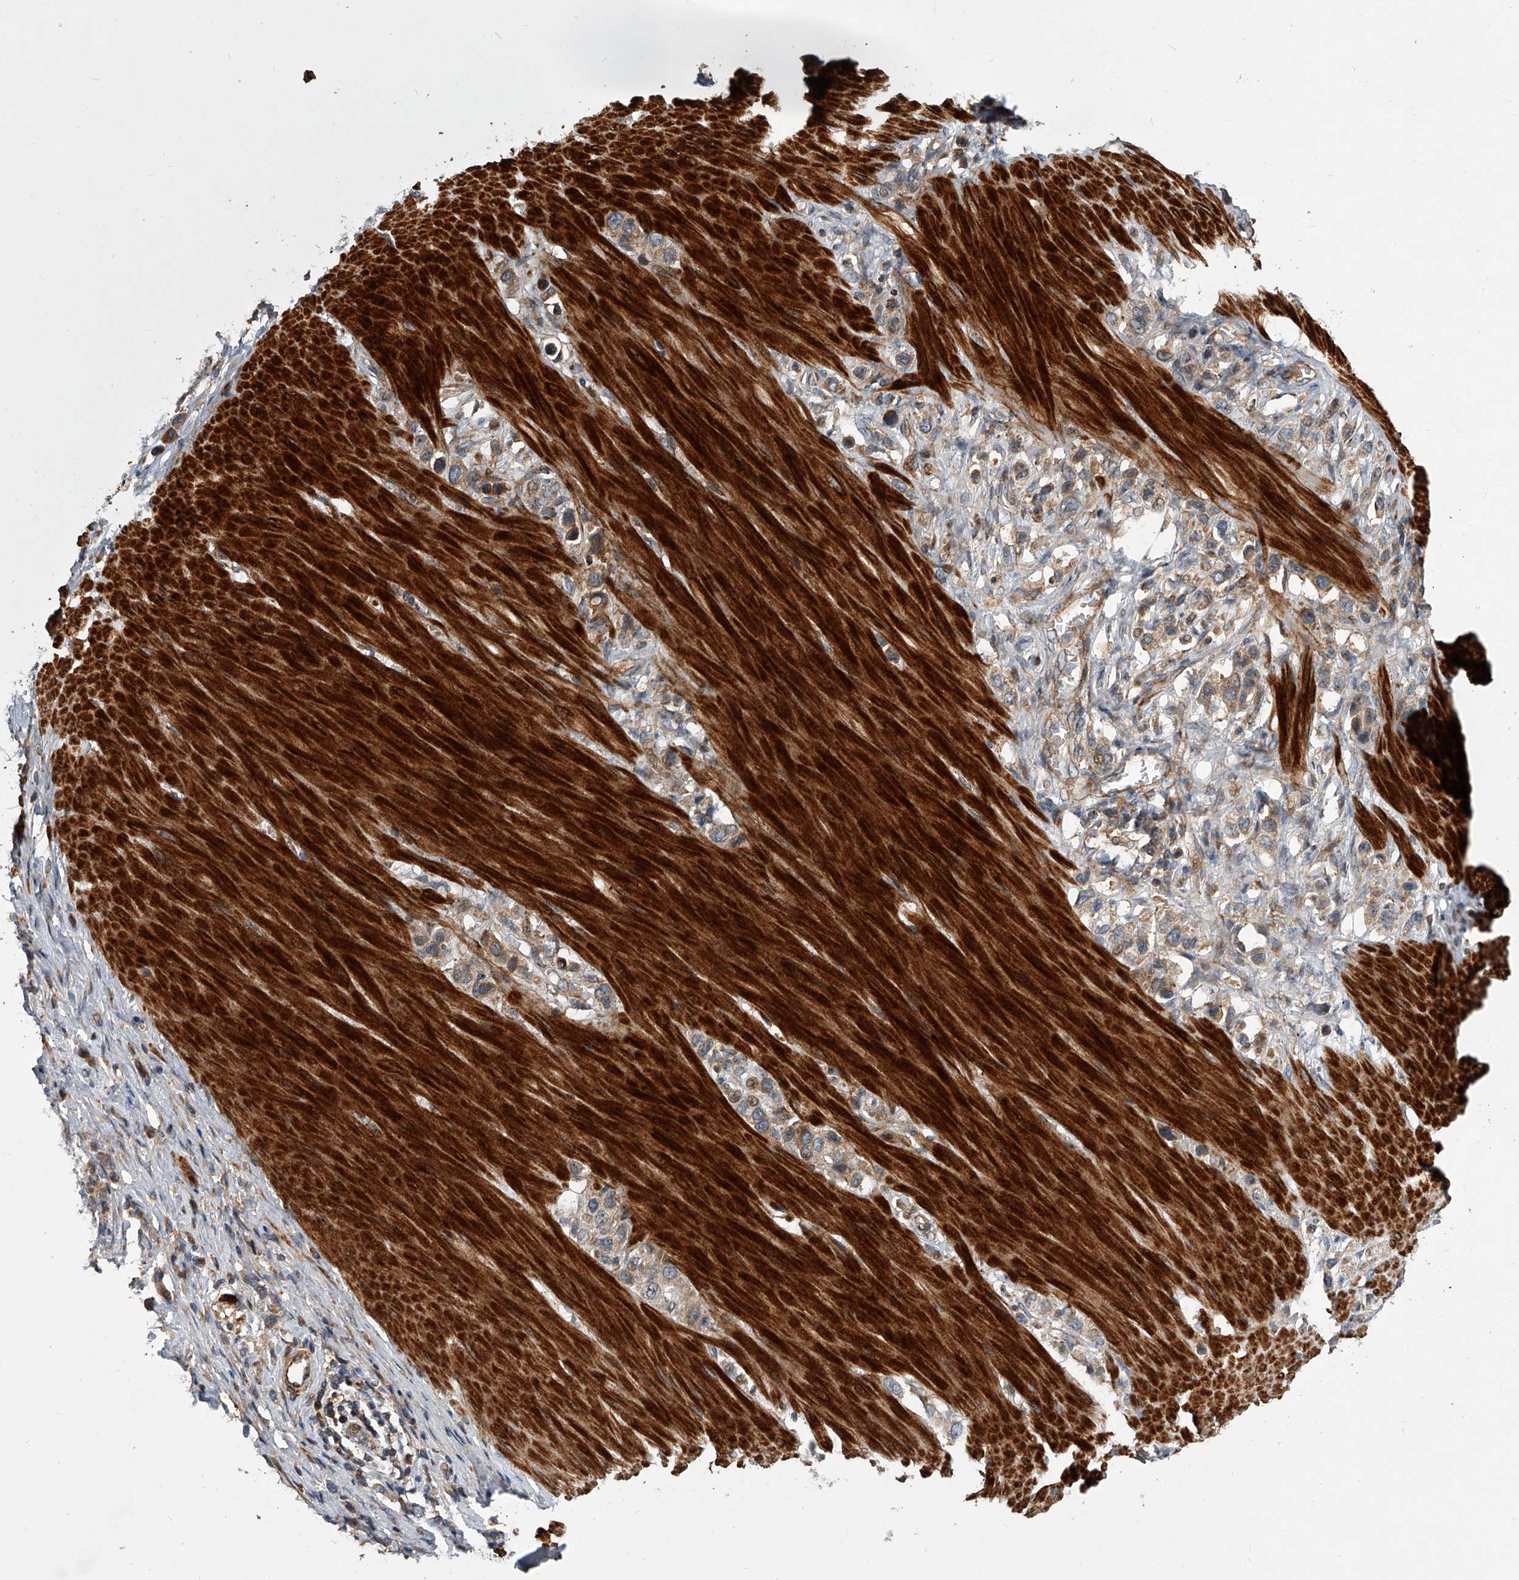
{"staining": {"intensity": "moderate", "quantity": "<25%", "location": "cytoplasmic/membranous"}, "tissue": "stomach cancer", "cell_type": "Tumor cells", "image_type": "cancer", "snomed": [{"axis": "morphology", "description": "Adenocarcinoma, NOS"}, {"axis": "topography", "description": "Stomach"}], "caption": "Stomach adenocarcinoma stained with DAB (3,3'-diaminobenzidine) IHC shows low levels of moderate cytoplasmic/membranous expression in approximately <25% of tumor cells.", "gene": "USP47", "patient": {"sex": "female", "age": 65}}